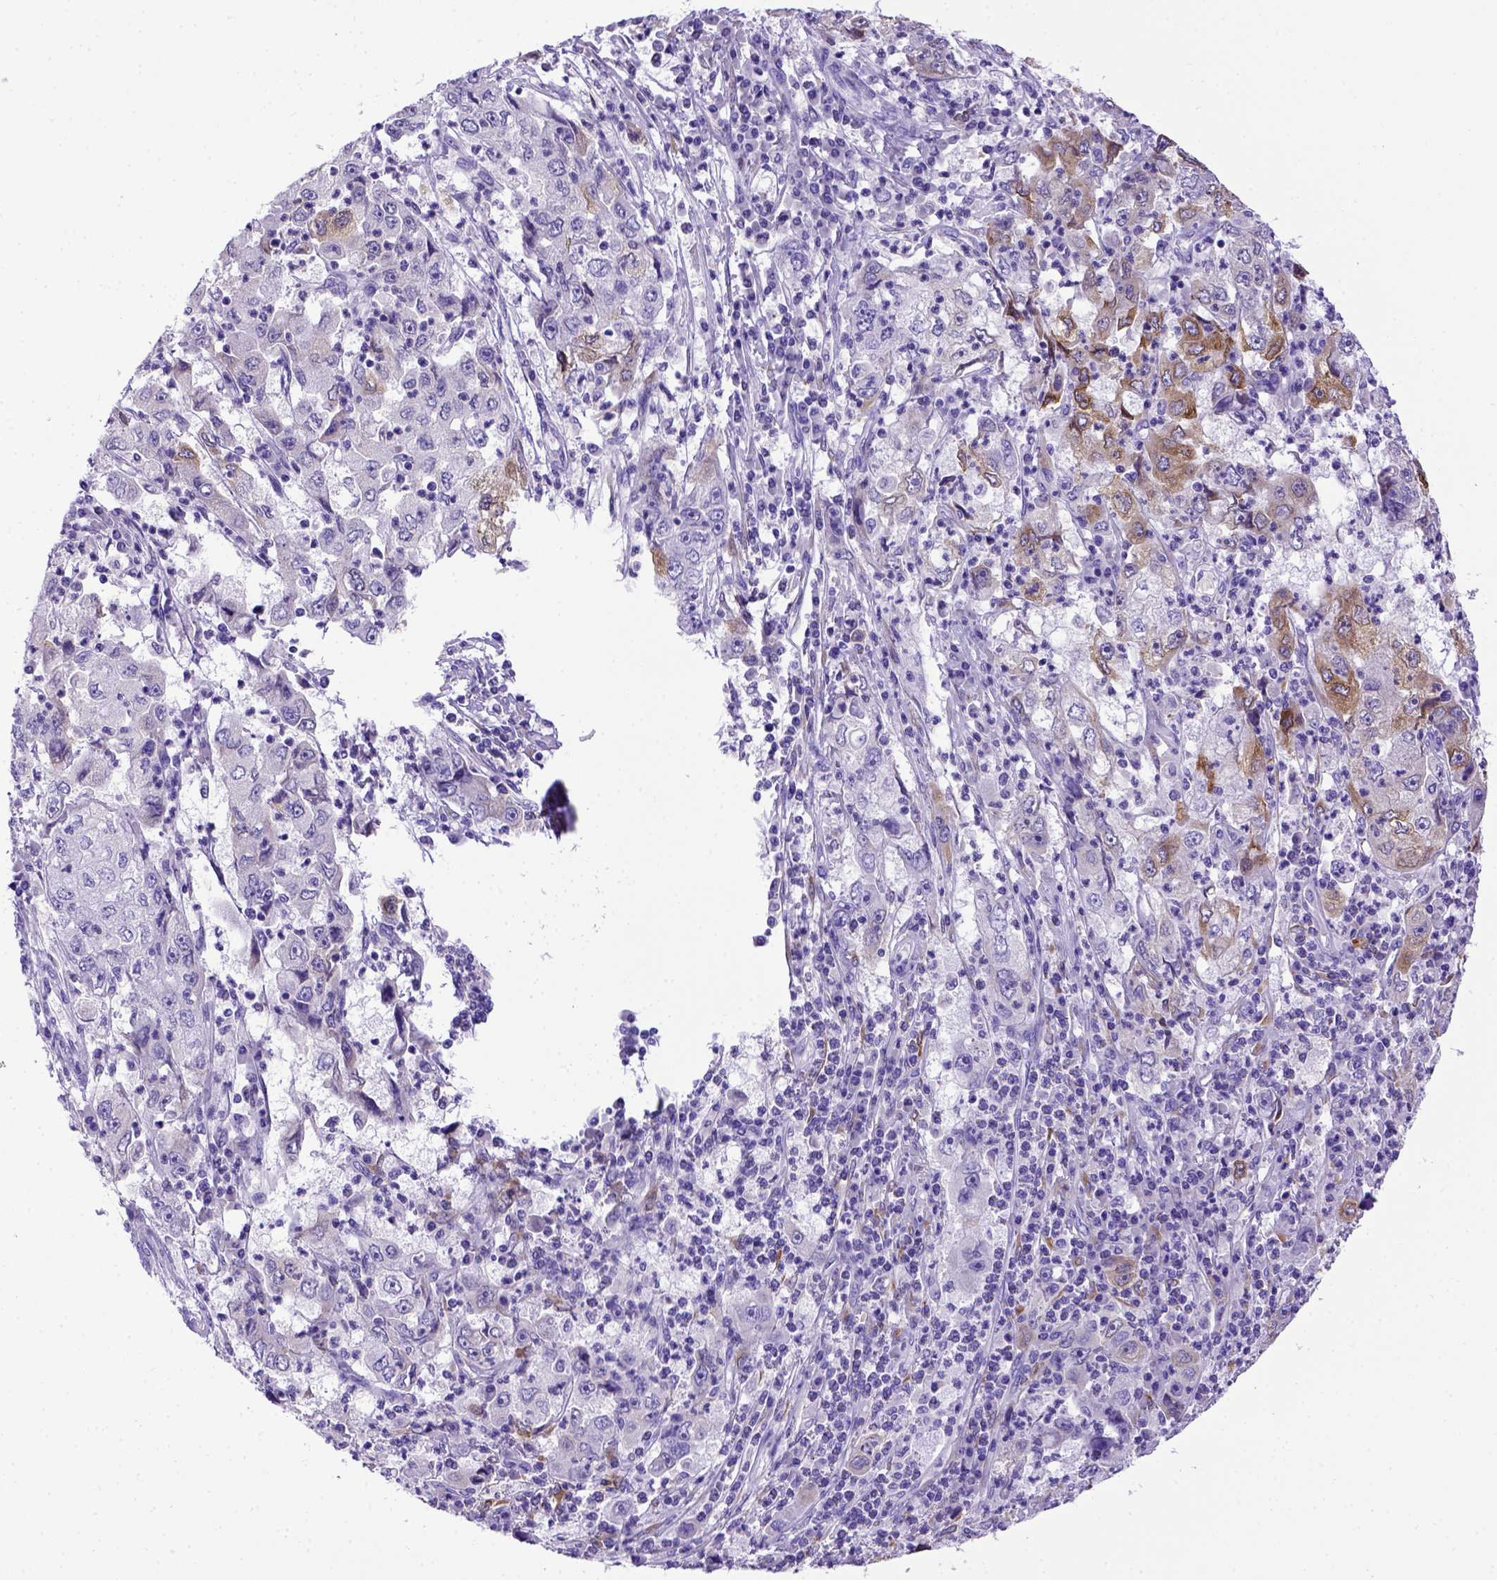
{"staining": {"intensity": "moderate", "quantity": "<25%", "location": "cytoplasmic/membranous"}, "tissue": "cervical cancer", "cell_type": "Tumor cells", "image_type": "cancer", "snomed": [{"axis": "morphology", "description": "Squamous cell carcinoma, NOS"}, {"axis": "topography", "description": "Cervix"}], "caption": "There is low levels of moderate cytoplasmic/membranous expression in tumor cells of cervical cancer, as demonstrated by immunohistochemical staining (brown color).", "gene": "PTGES", "patient": {"sex": "female", "age": 36}}